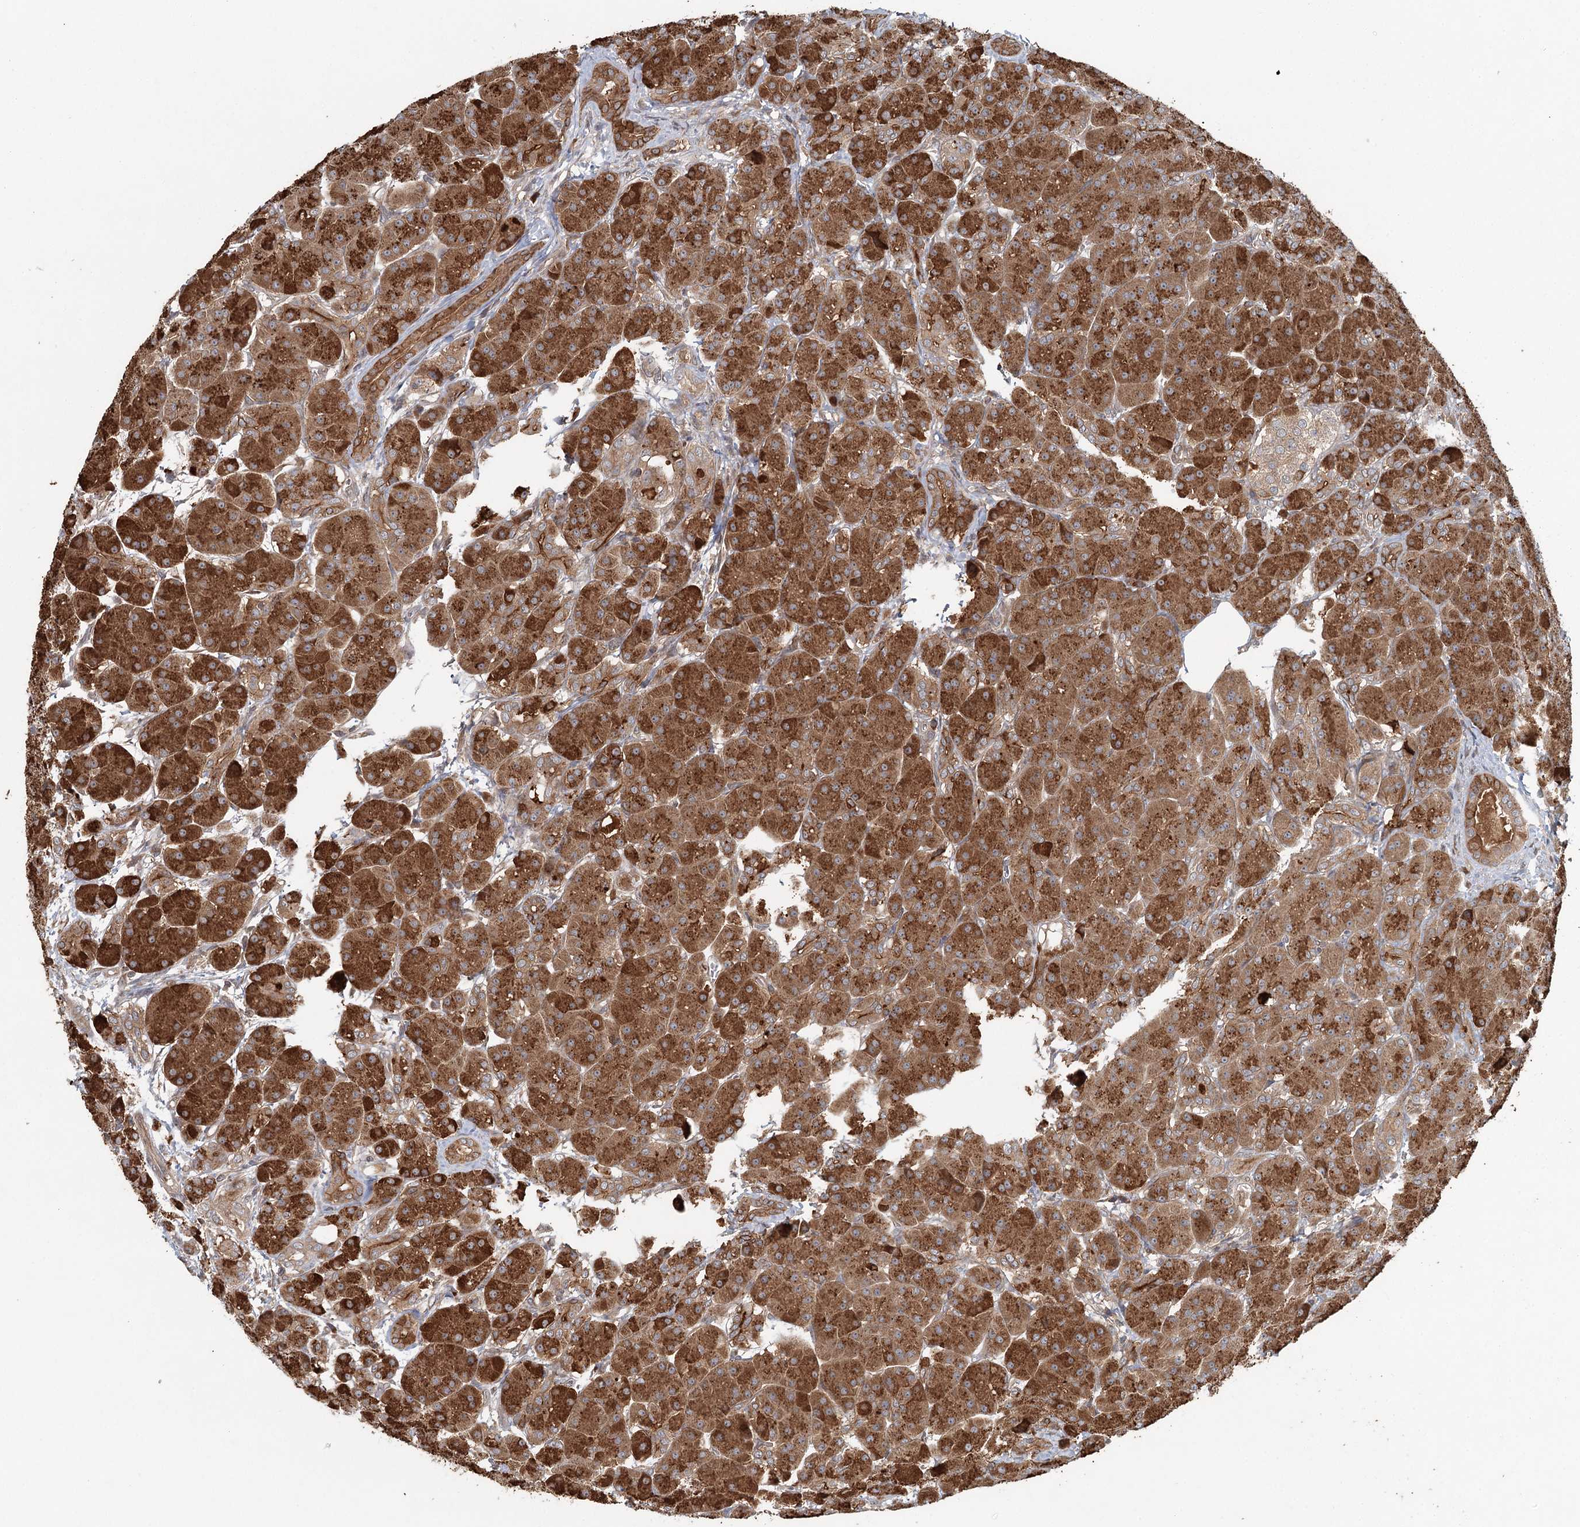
{"staining": {"intensity": "strong", "quantity": ">75%", "location": "cytoplasmic/membranous"}, "tissue": "pancreas", "cell_type": "Exocrine glandular cells", "image_type": "normal", "snomed": [{"axis": "morphology", "description": "Normal tissue, NOS"}, {"axis": "topography", "description": "Pancreas"}], "caption": "This is a micrograph of IHC staining of unremarkable pancreas, which shows strong positivity in the cytoplasmic/membranous of exocrine glandular cells.", "gene": "ENSG00000273217", "patient": {"sex": "male", "age": 63}}